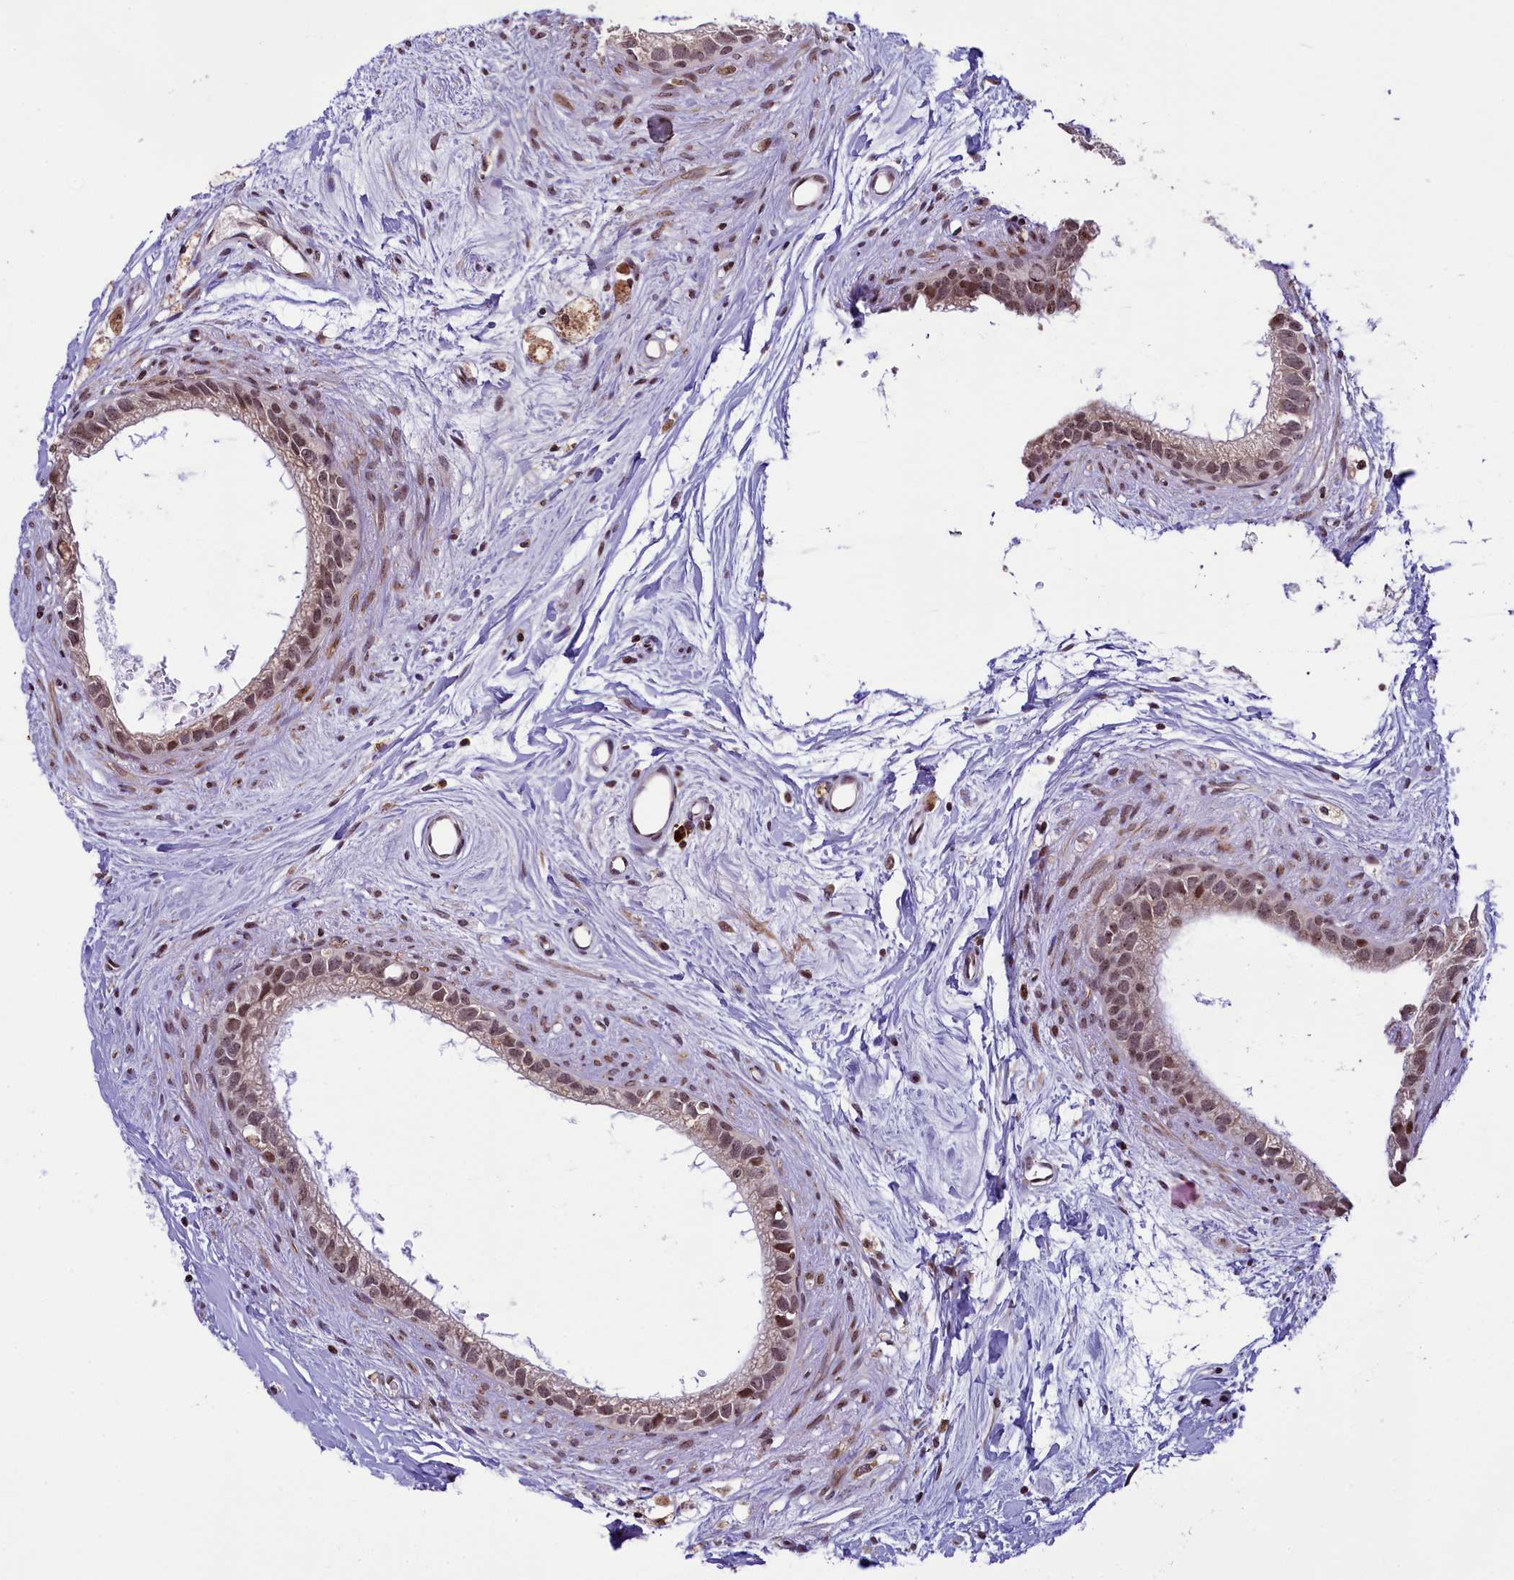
{"staining": {"intensity": "weak", "quantity": ">75%", "location": "nuclear"}, "tissue": "epididymis", "cell_type": "Glandular cells", "image_type": "normal", "snomed": [{"axis": "morphology", "description": "Normal tissue, NOS"}, {"axis": "topography", "description": "Epididymis"}], "caption": "IHC histopathology image of normal epididymis: epididymis stained using immunohistochemistry (IHC) shows low levels of weak protein expression localized specifically in the nuclear of glandular cells, appearing as a nuclear brown color.", "gene": "RBBP8", "patient": {"sex": "male", "age": 80}}